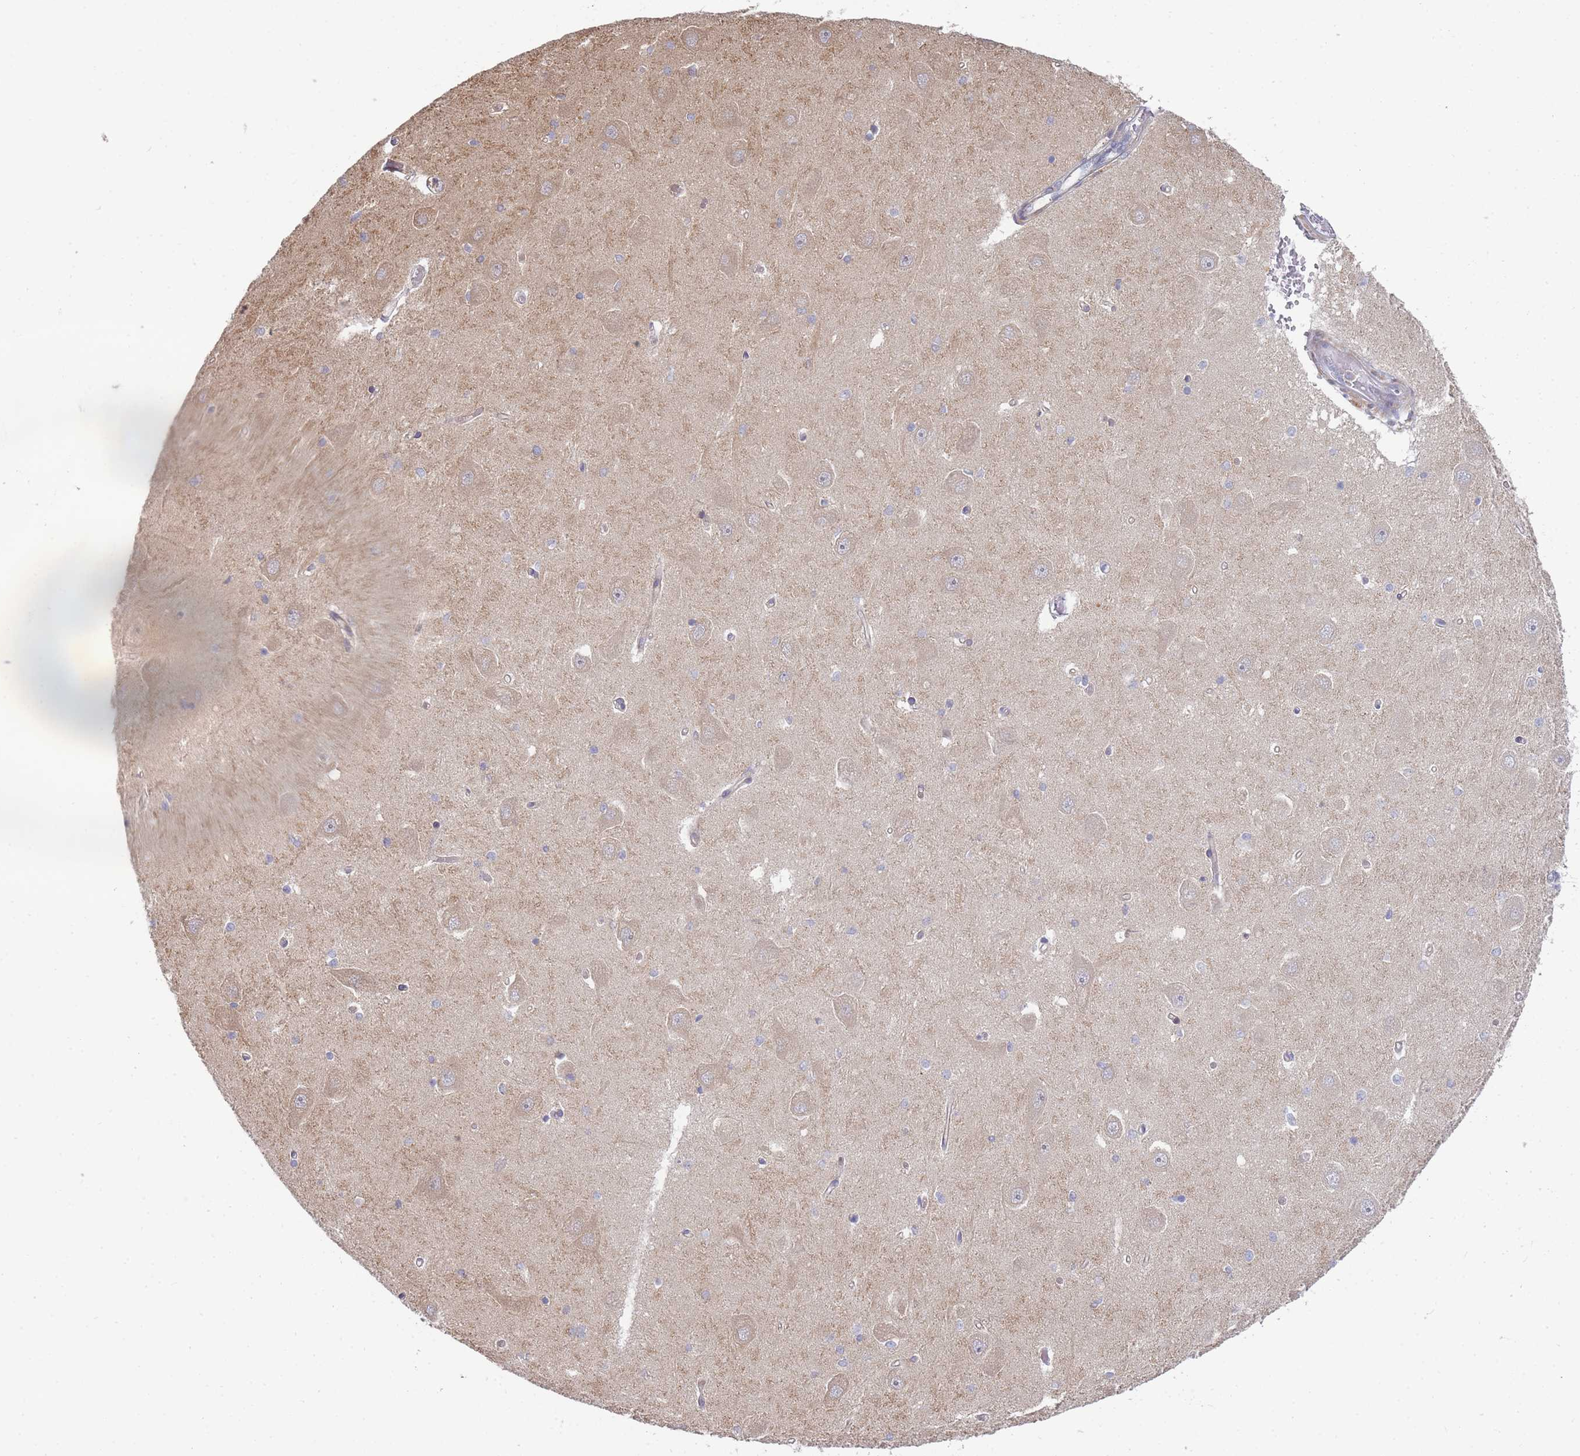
{"staining": {"intensity": "negative", "quantity": "none", "location": "none"}, "tissue": "hippocampus", "cell_type": "Glial cells", "image_type": "normal", "snomed": [{"axis": "morphology", "description": "Normal tissue, NOS"}, {"axis": "topography", "description": "Hippocampus"}], "caption": "The immunohistochemistry (IHC) histopathology image has no significant positivity in glial cells of hippocampus. (DAB IHC visualized using brightfield microscopy, high magnification).", "gene": "TRIM26", "patient": {"sex": "male", "age": 45}}